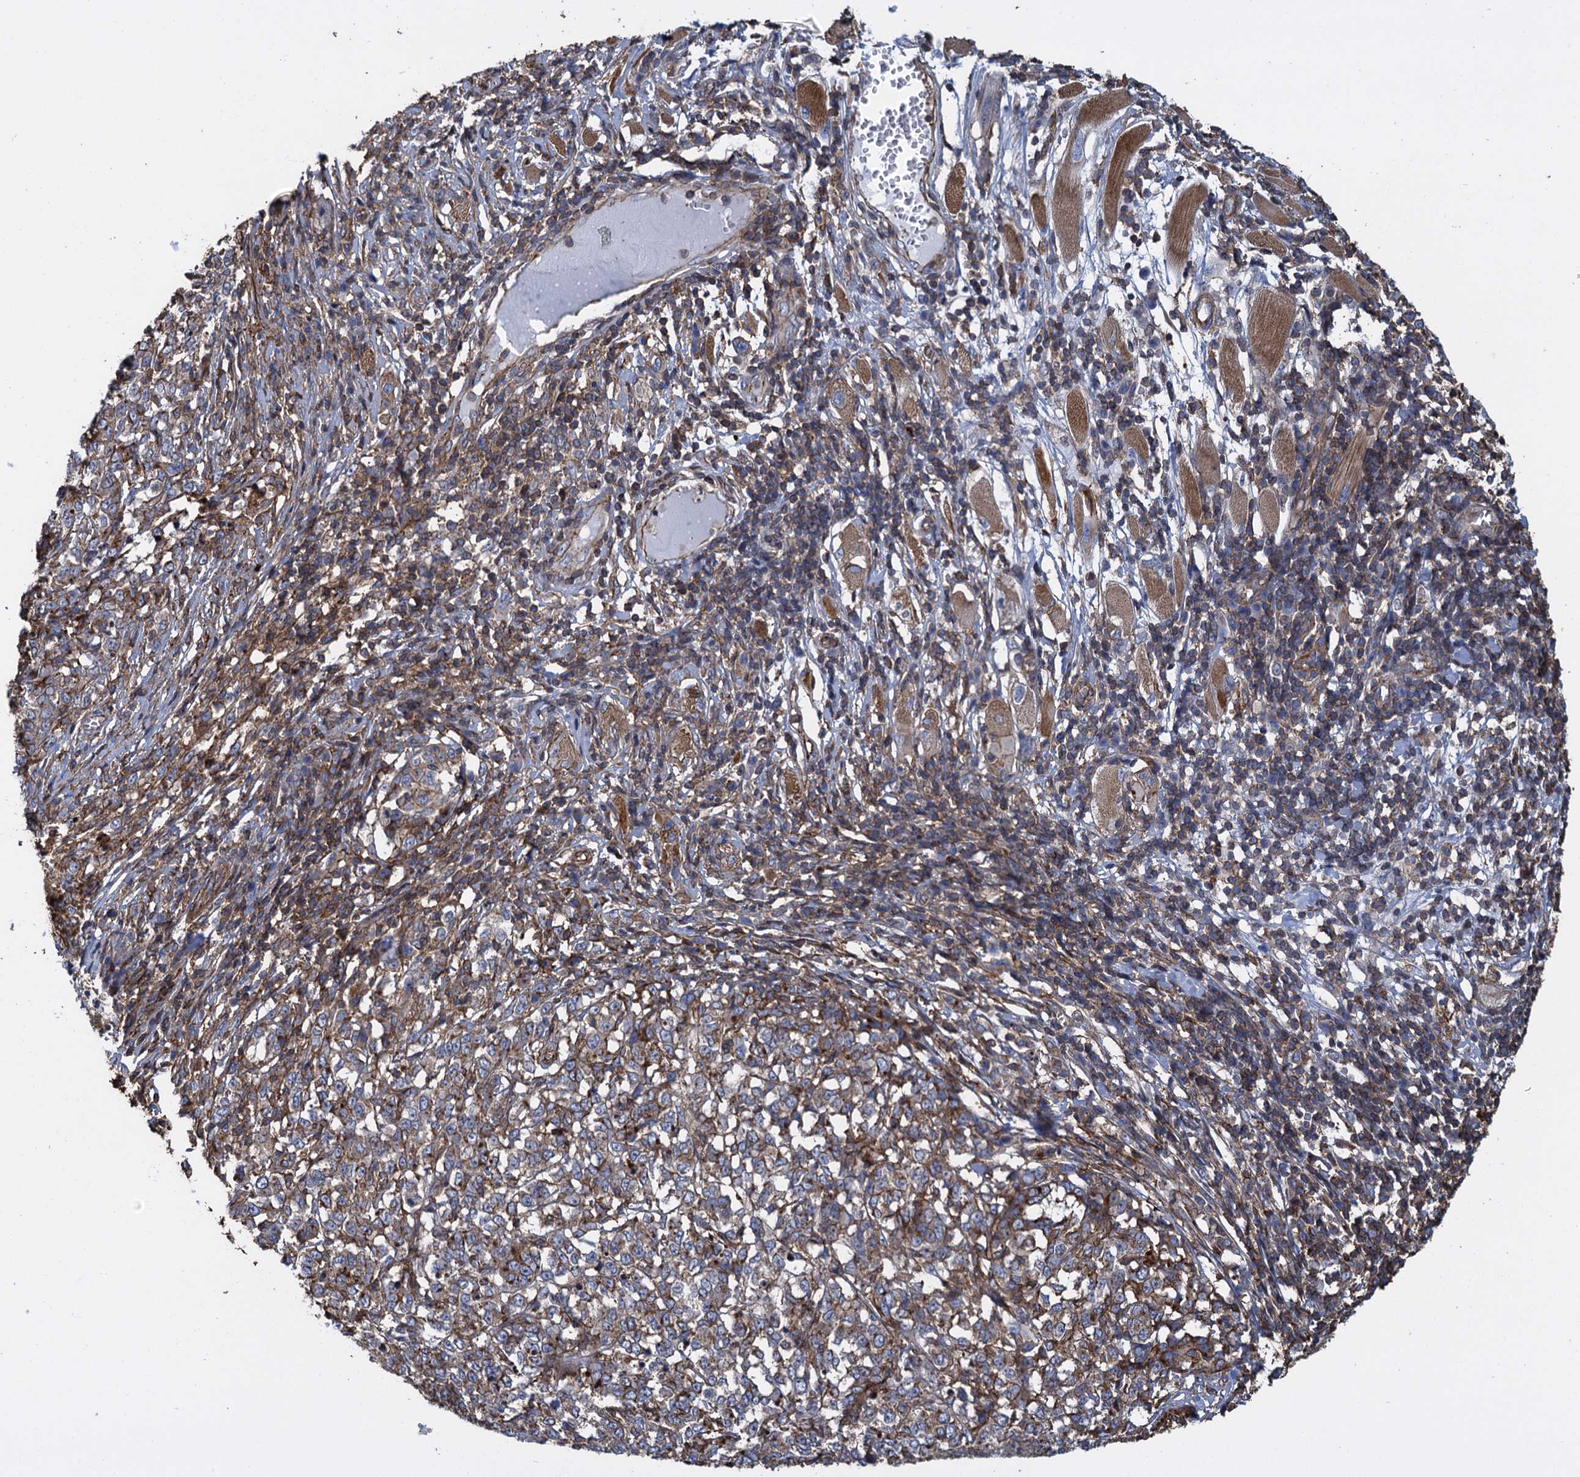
{"staining": {"intensity": "strong", "quantity": "25%-75%", "location": "cytoplasmic/membranous"}, "tissue": "melanoma", "cell_type": "Tumor cells", "image_type": "cancer", "snomed": [{"axis": "morphology", "description": "Malignant melanoma, NOS"}, {"axis": "topography", "description": "Skin"}], "caption": "The histopathology image demonstrates staining of malignant melanoma, revealing strong cytoplasmic/membranous protein staining (brown color) within tumor cells.", "gene": "PROSER2", "patient": {"sex": "female", "age": 72}}